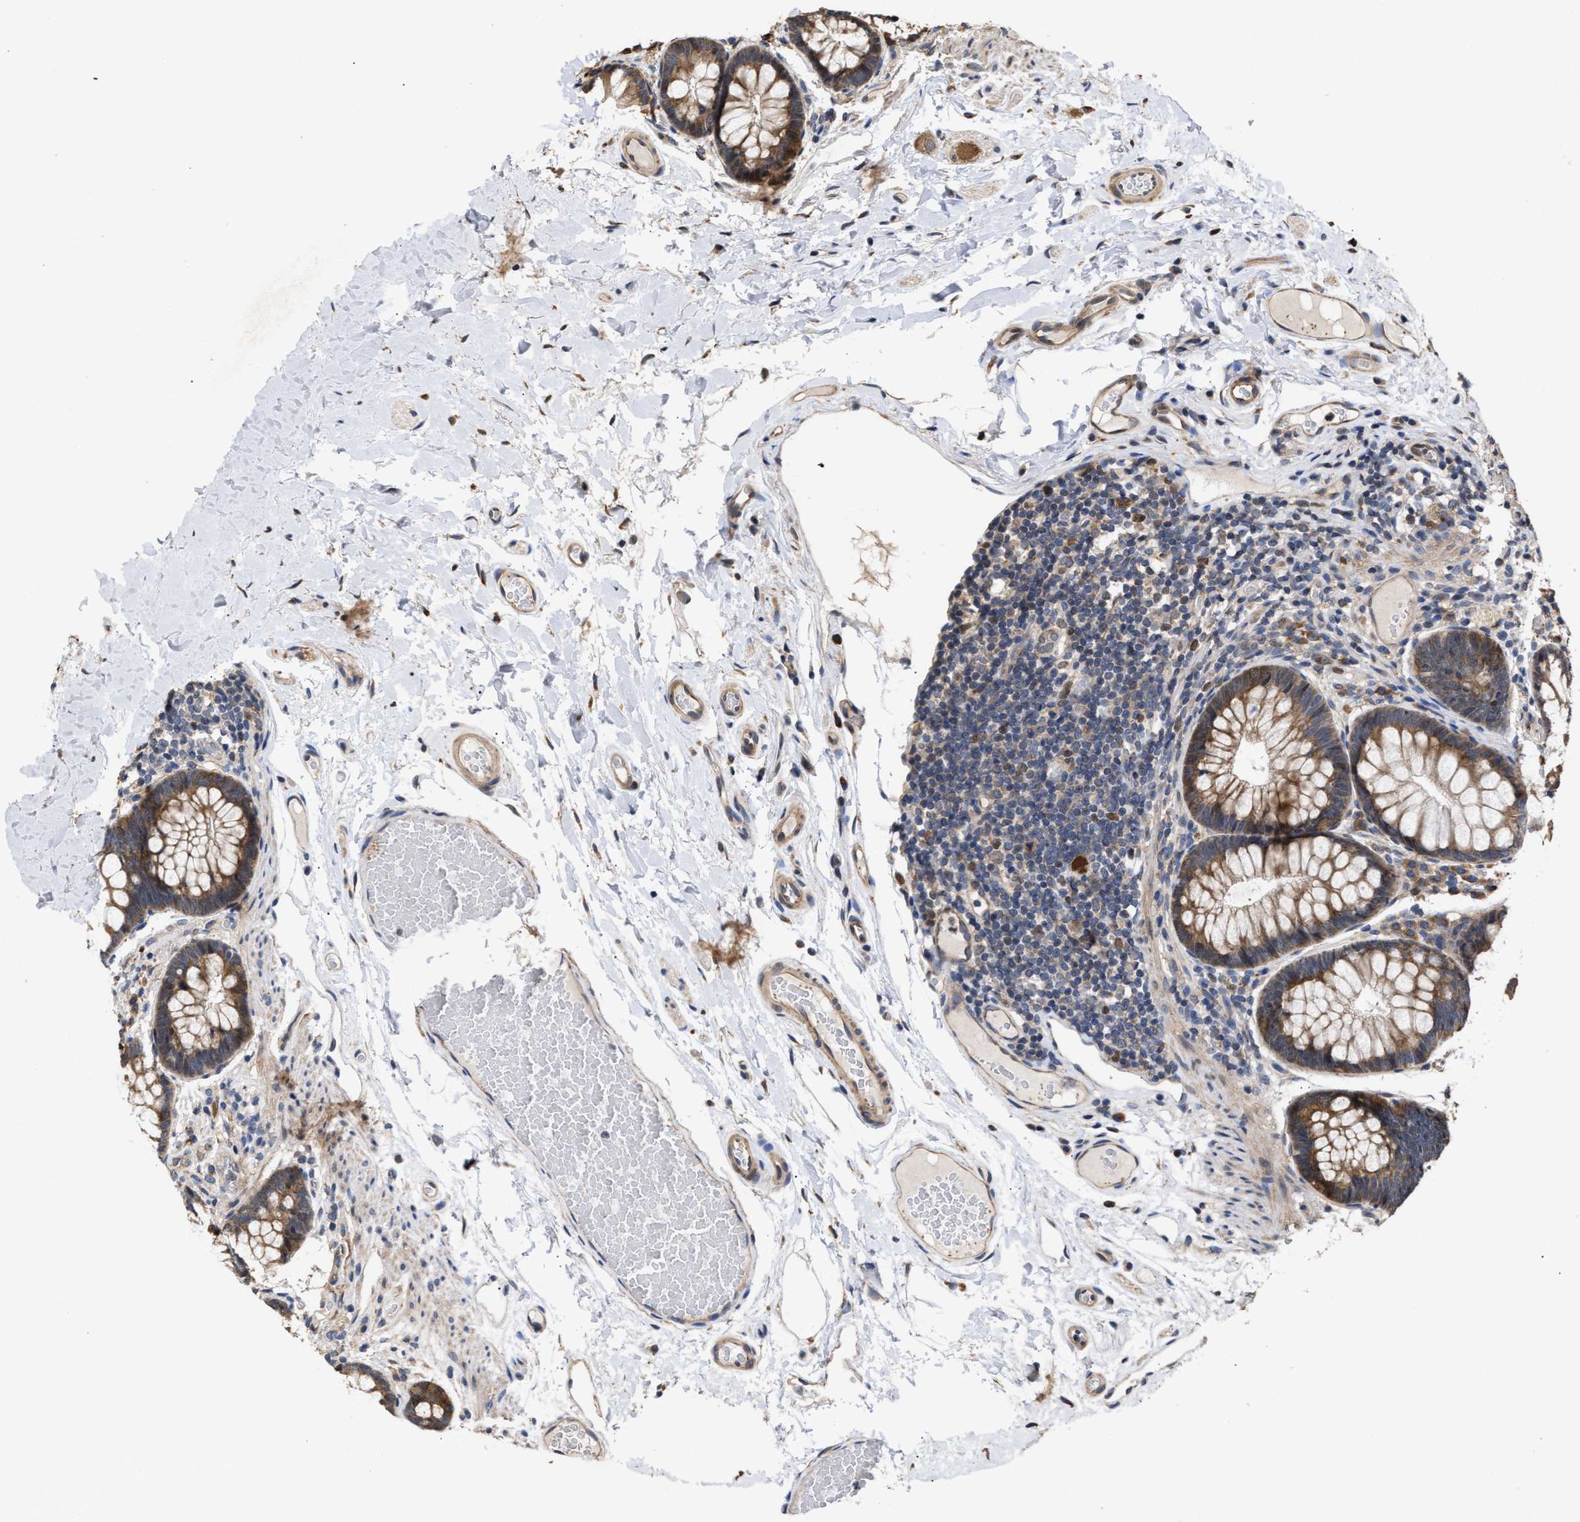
{"staining": {"intensity": "negative", "quantity": "none", "location": "none"}, "tissue": "colon", "cell_type": "Endothelial cells", "image_type": "normal", "snomed": [{"axis": "morphology", "description": "Normal tissue, NOS"}, {"axis": "topography", "description": "Colon"}], "caption": "Immunohistochemical staining of benign colon shows no significant positivity in endothelial cells. (Stains: DAB immunohistochemistry with hematoxylin counter stain, Microscopy: brightfield microscopy at high magnification).", "gene": "GOSR1", "patient": {"sex": "female", "age": 56}}